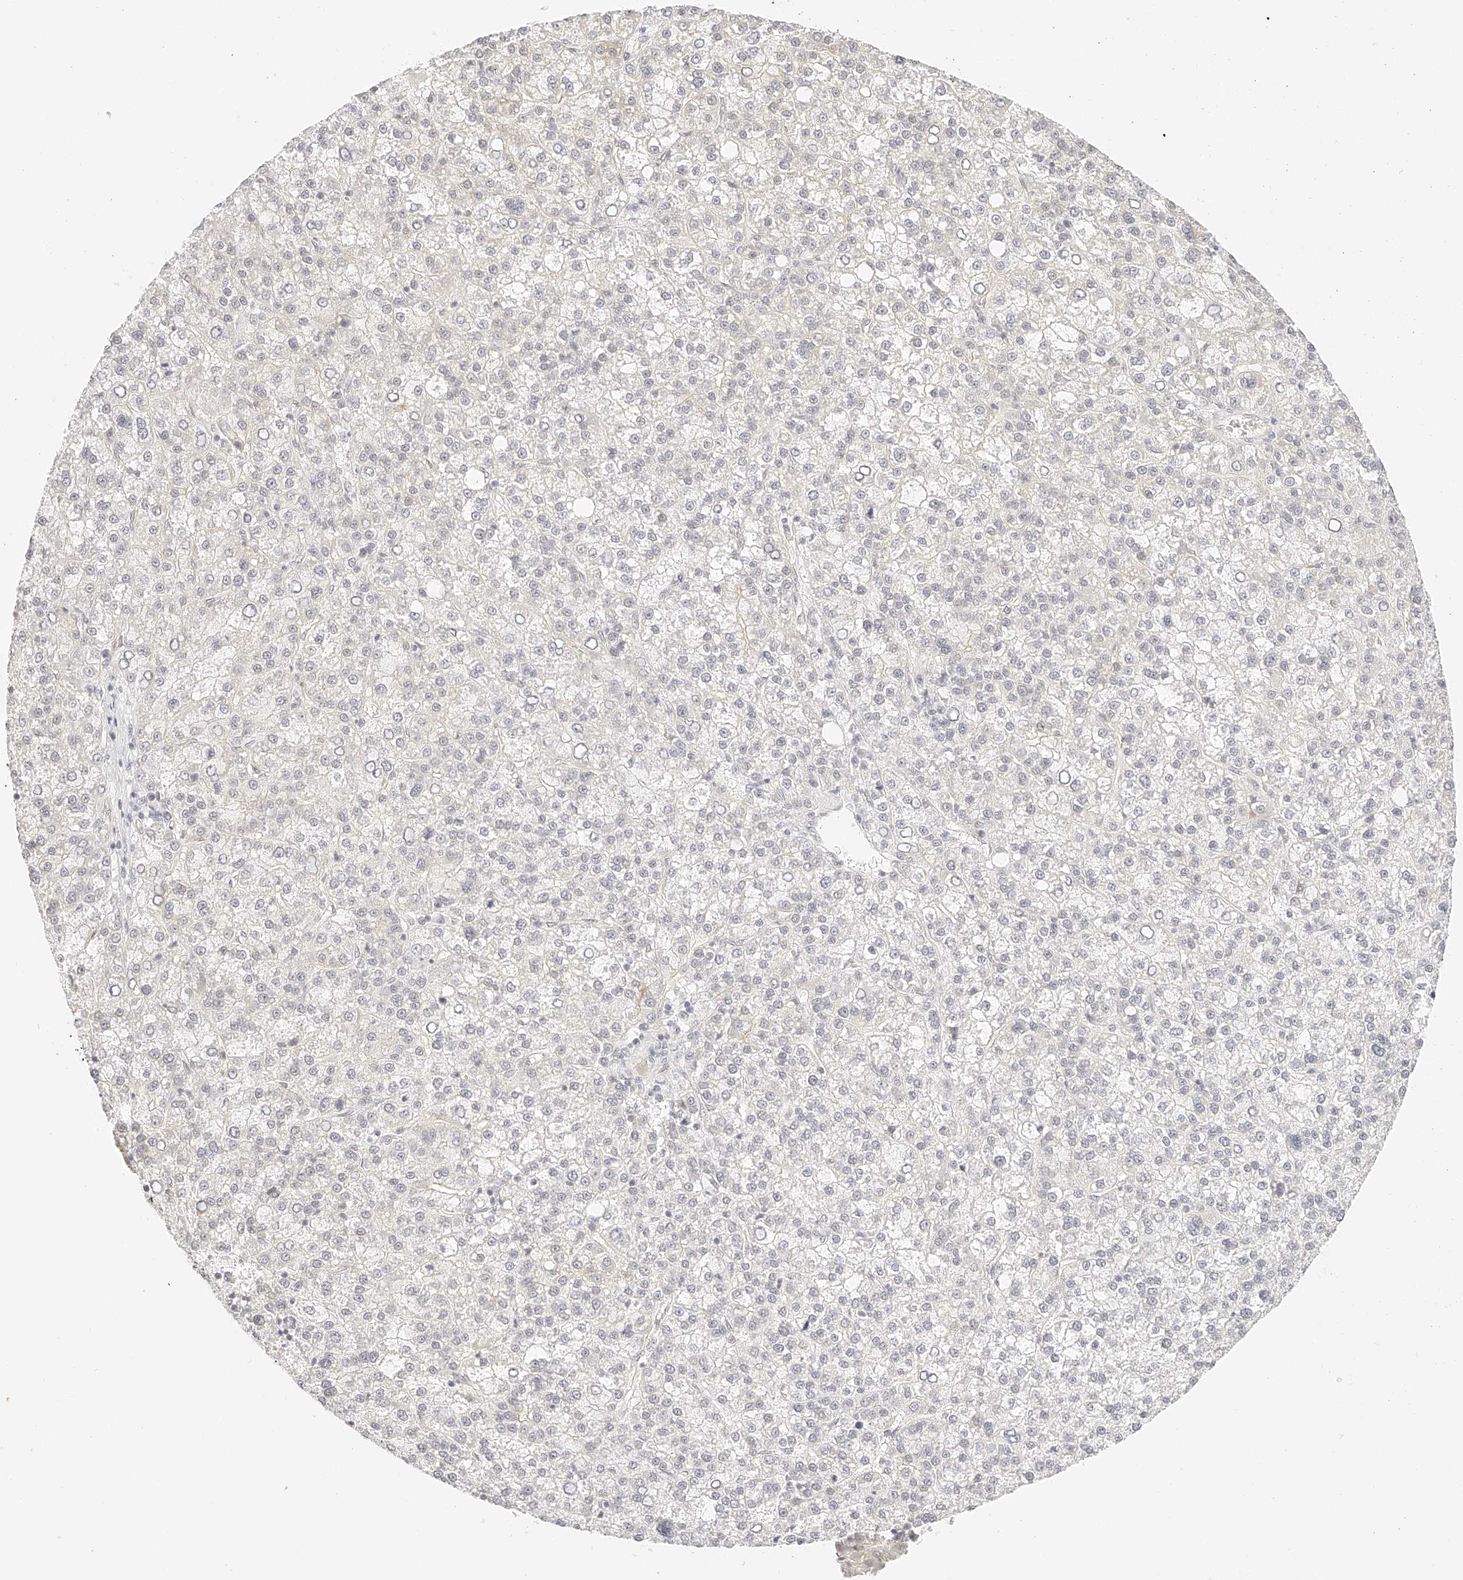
{"staining": {"intensity": "negative", "quantity": "none", "location": "none"}, "tissue": "liver cancer", "cell_type": "Tumor cells", "image_type": "cancer", "snomed": [{"axis": "morphology", "description": "Carcinoma, Hepatocellular, NOS"}, {"axis": "topography", "description": "Liver"}], "caption": "IHC histopathology image of human liver hepatocellular carcinoma stained for a protein (brown), which shows no expression in tumor cells. (DAB (3,3'-diaminobenzidine) IHC visualized using brightfield microscopy, high magnification).", "gene": "ZFP69", "patient": {"sex": "female", "age": 58}}